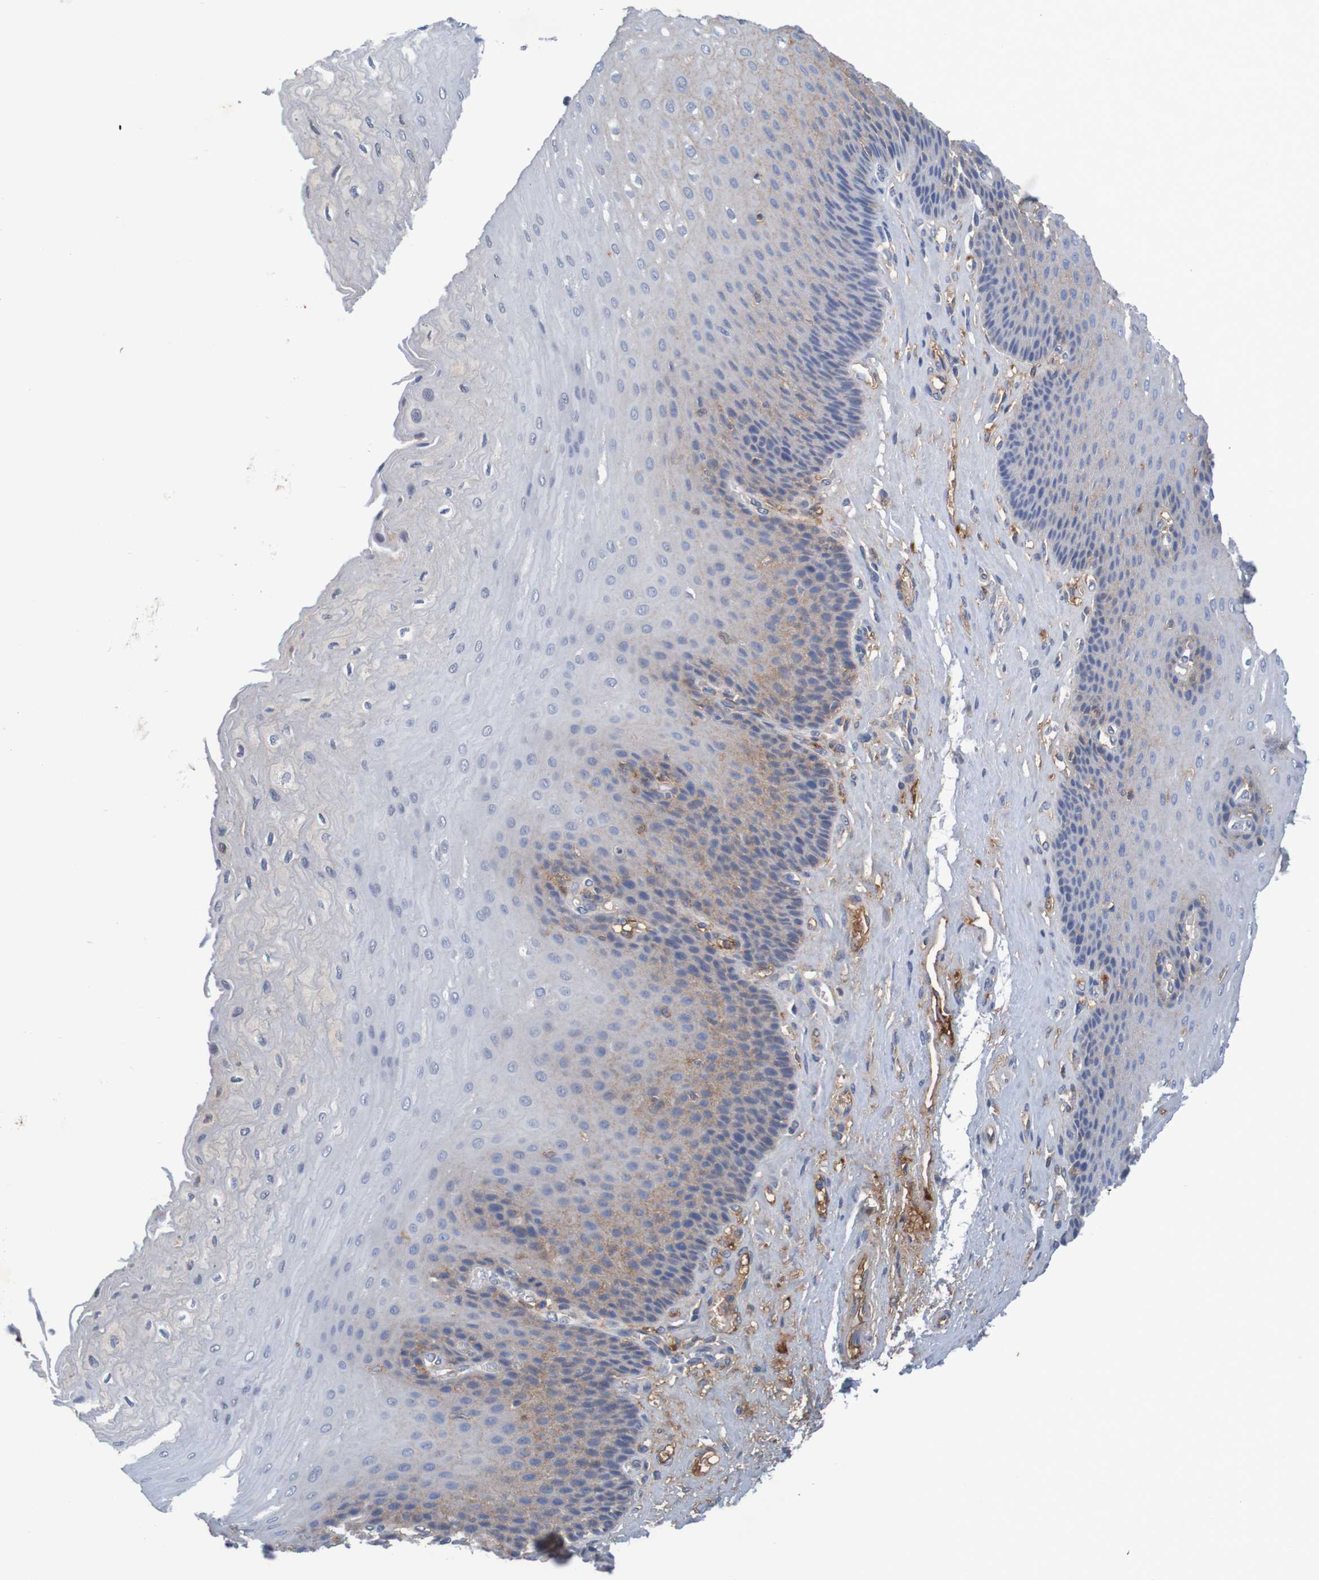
{"staining": {"intensity": "moderate", "quantity": "25%-75%", "location": "cytoplasmic/membranous"}, "tissue": "esophagus", "cell_type": "Squamous epithelial cells", "image_type": "normal", "snomed": [{"axis": "morphology", "description": "Normal tissue, NOS"}, {"axis": "topography", "description": "Esophagus"}], "caption": "The image demonstrates staining of unremarkable esophagus, revealing moderate cytoplasmic/membranous protein positivity (brown color) within squamous epithelial cells. (IHC, brightfield microscopy, high magnification).", "gene": "LTA", "patient": {"sex": "female", "age": 72}}